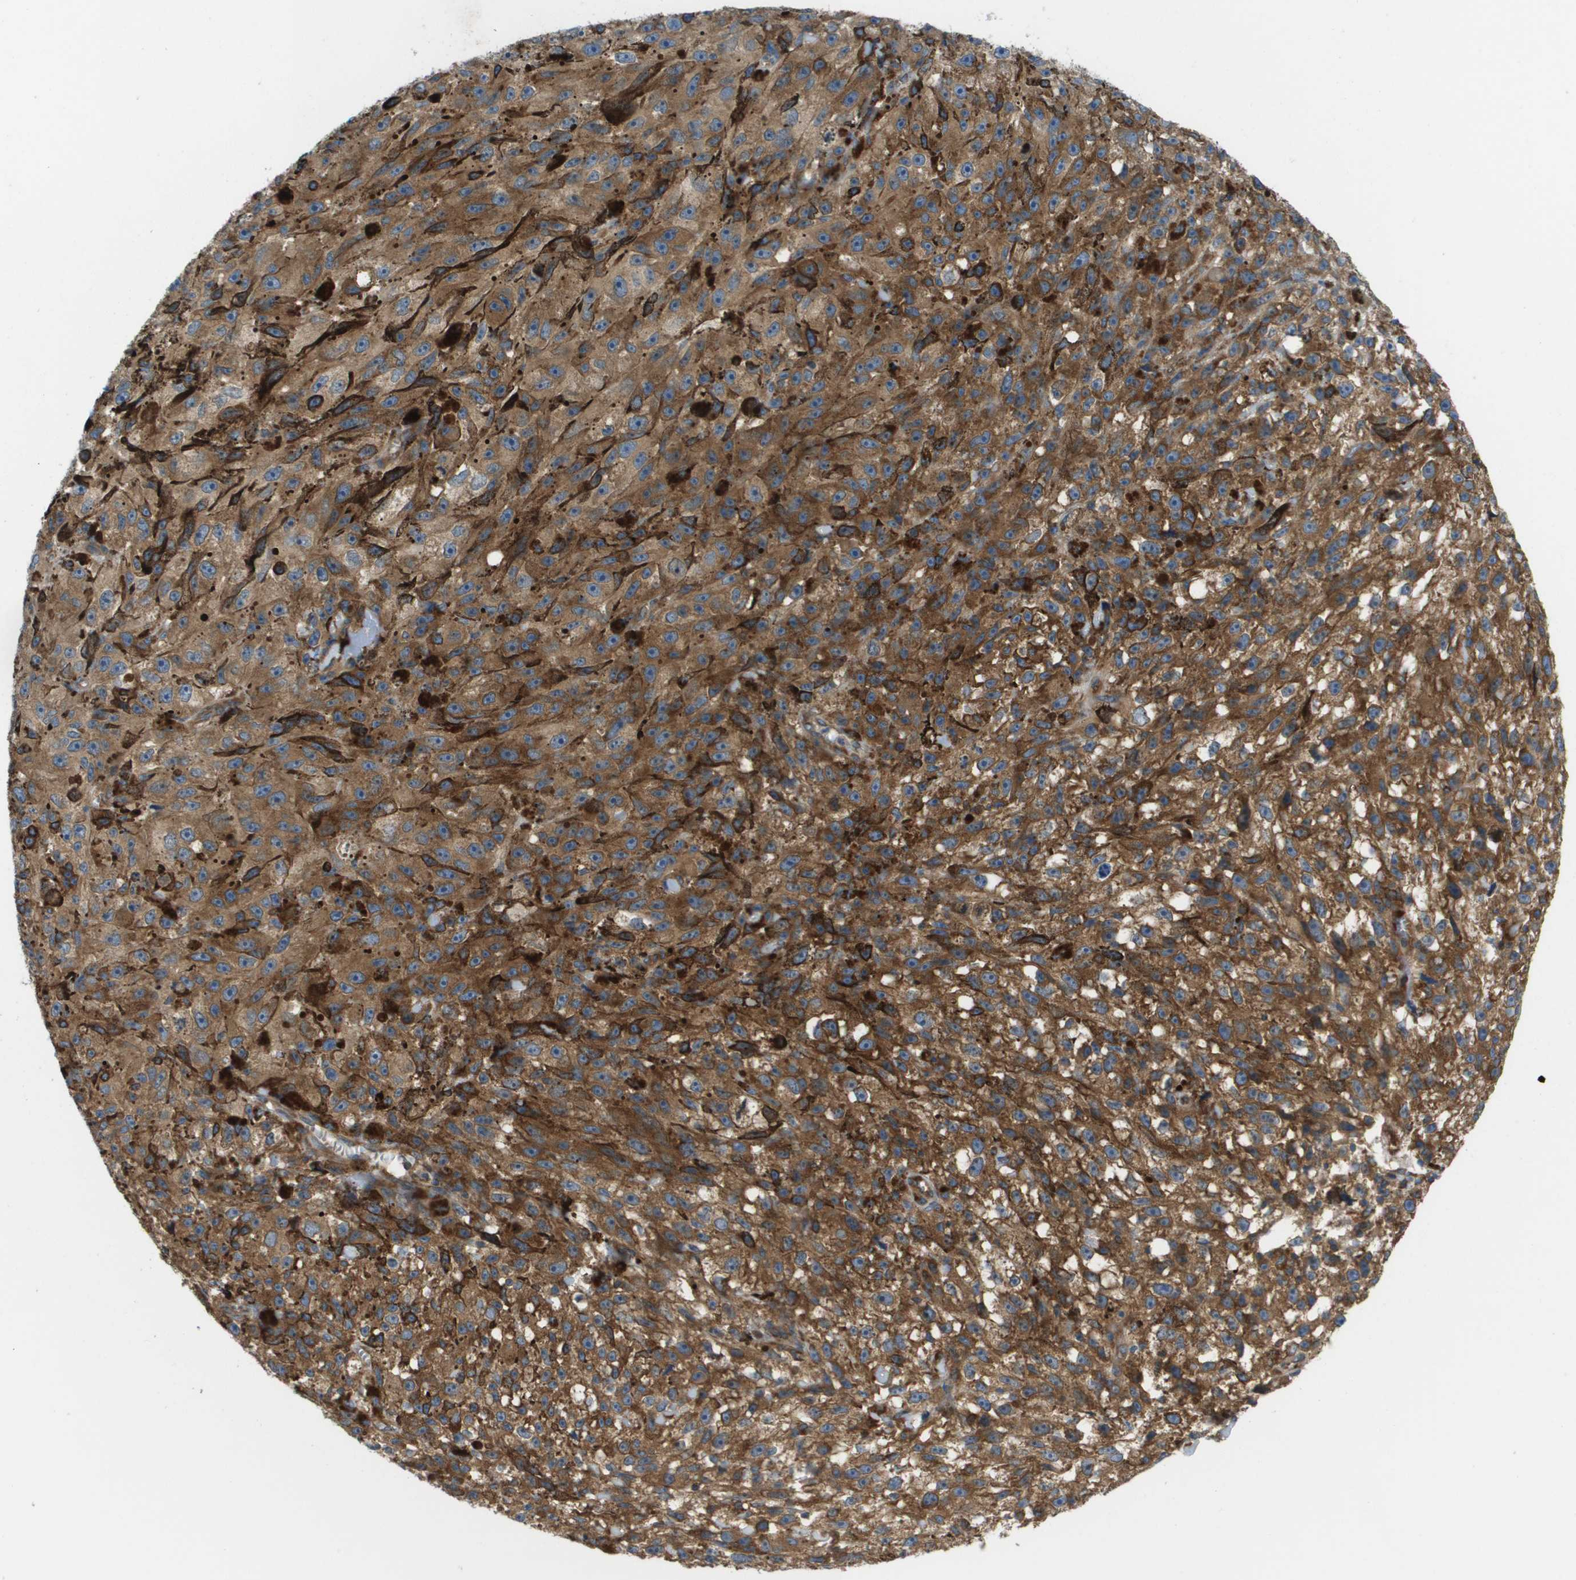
{"staining": {"intensity": "moderate", "quantity": ">75%", "location": "cytoplasmic/membranous"}, "tissue": "melanoma", "cell_type": "Tumor cells", "image_type": "cancer", "snomed": [{"axis": "morphology", "description": "Malignant melanoma, NOS"}, {"axis": "topography", "description": "Skin"}], "caption": "Tumor cells show medium levels of moderate cytoplasmic/membranous expression in approximately >75% of cells in human melanoma.", "gene": "EIF4G2", "patient": {"sex": "female", "age": 104}}